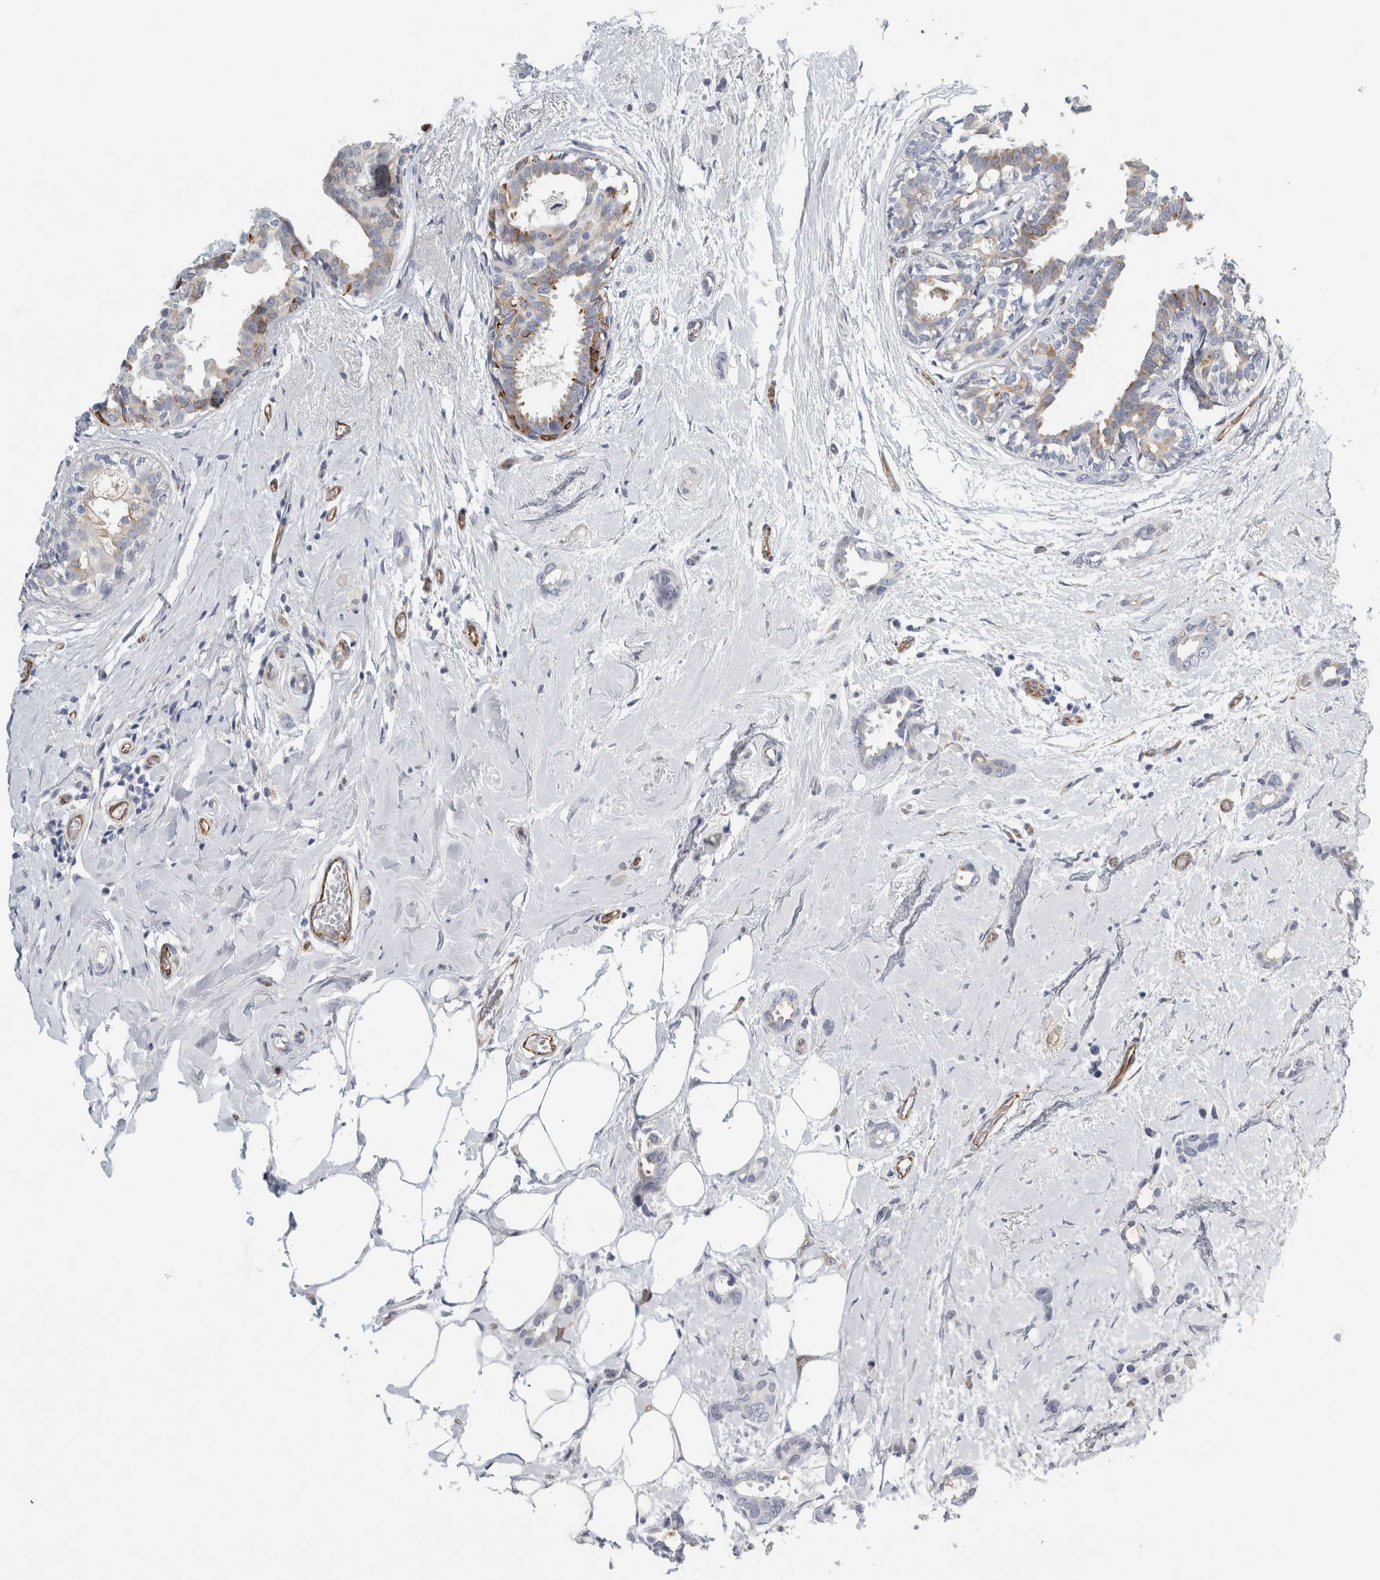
{"staining": {"intensity": "negative", "quantity": "none", "location": "none"}, "tissue": "breast cancer", "cell_type": "Tumor cells", "image_type": "cancer", "snomed": [{"axis": "morphology", "description": "Duct carcinoma"}, {"axis": "topography", "description": "Breast"}], "caption": "Intraductal carcinoma (breast) stained for a protein using IHC reveals no positivity tumor cells.", "gene": "B3GNT3", "patient": {"sex": "female", "age": 55}}